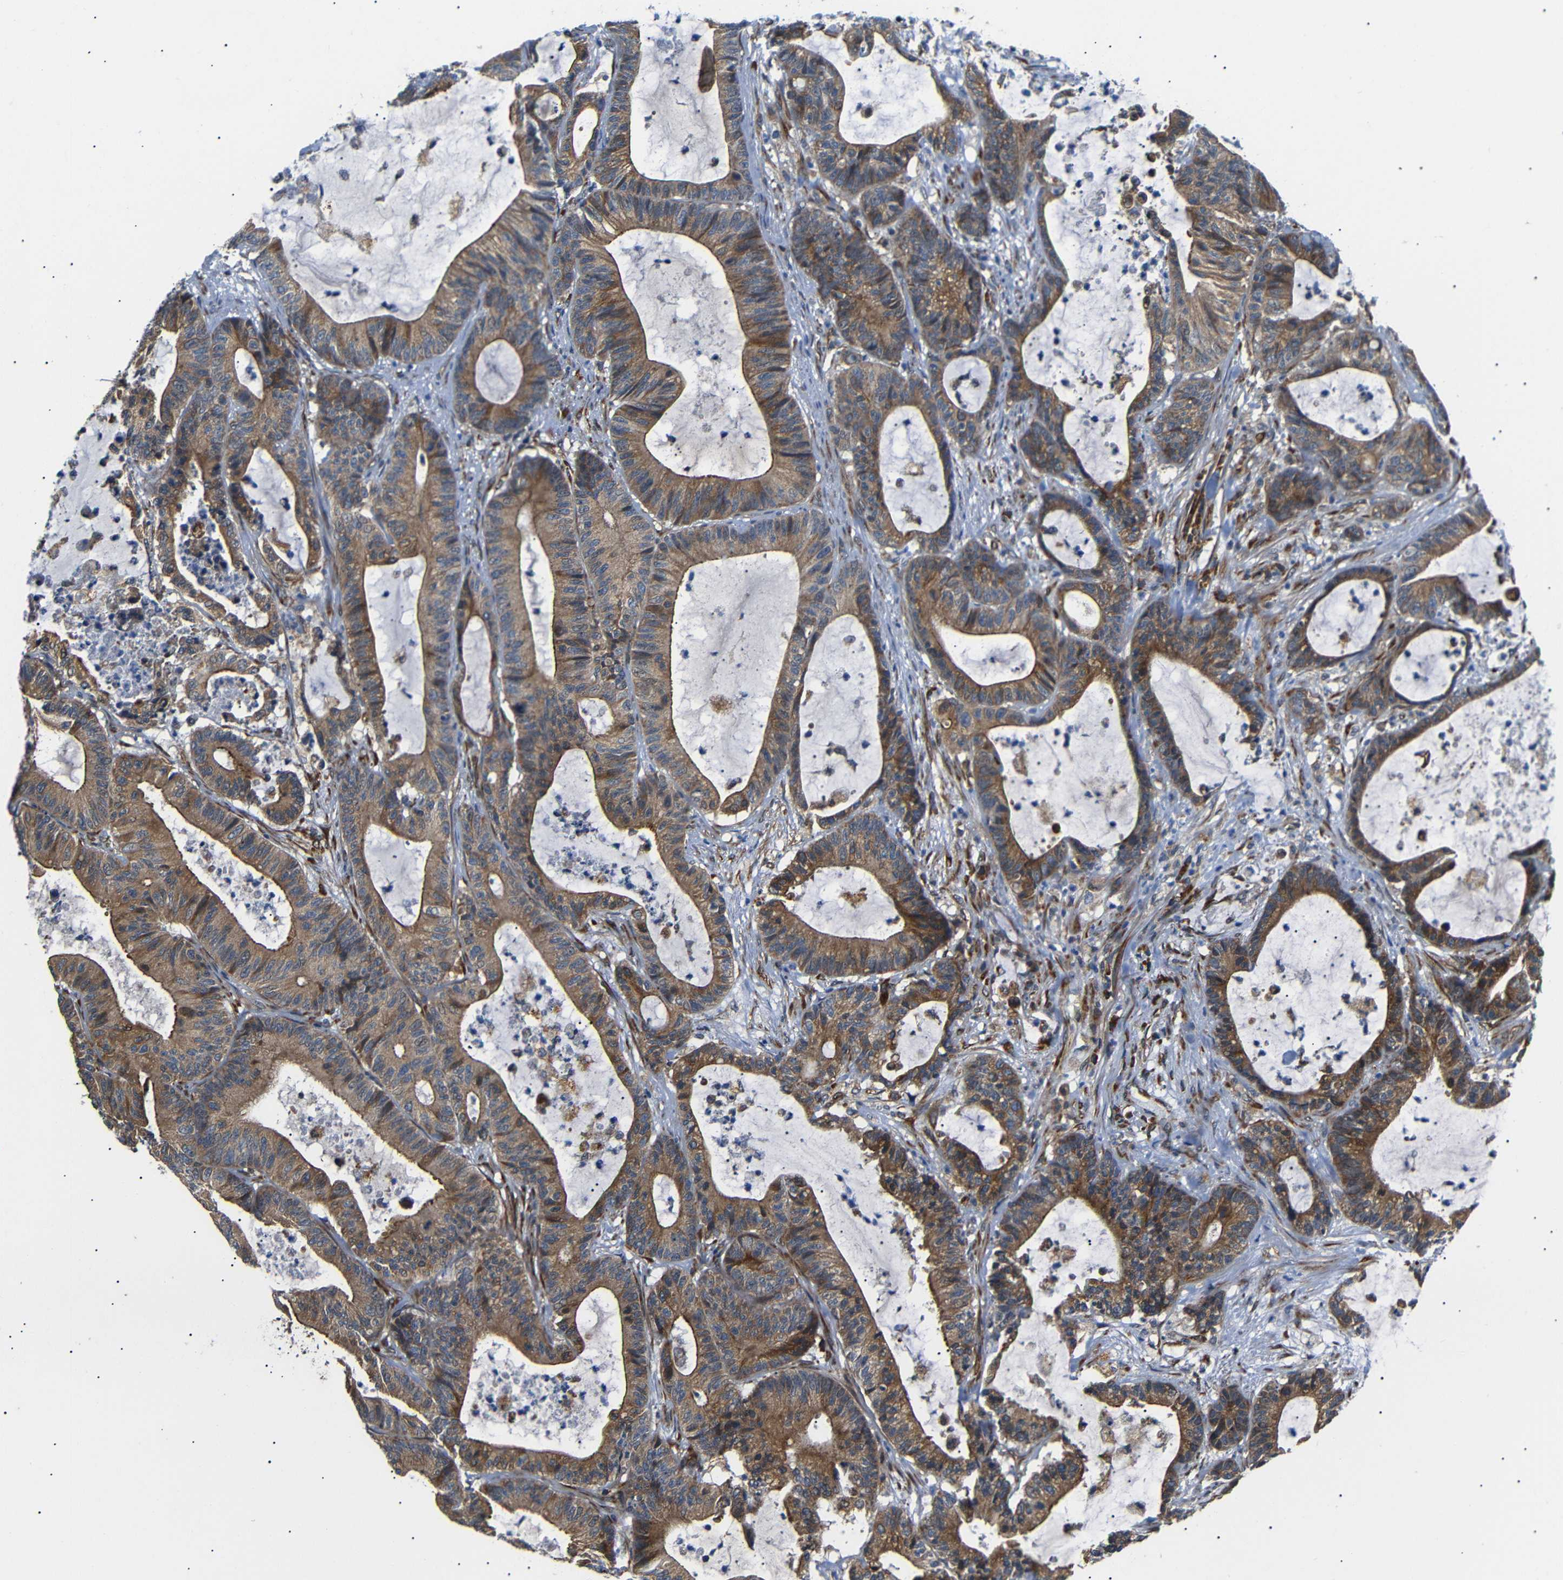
{"staining": {"intensity": "moderate", "quantity": ">75%", "location": "cytoplasmic/membranous"}, "tissue": "colorectal cancer", "cell_type": "Tumor cells", "image_type": "cancer", "snomed": [{"axis": "morphology", "description": "Adenocarcinoma, NOS"}, {"axis": "topography", "description": "Colon"}], "caption": "Protein expression by IHC demonstrates moderate cytoplasmic/membranous expression in about >75% of tumor cells in colorectal cancer (adenocarcinoma).", "gene": "KANK4", "patient": {"sex": "female", "age": 84}}